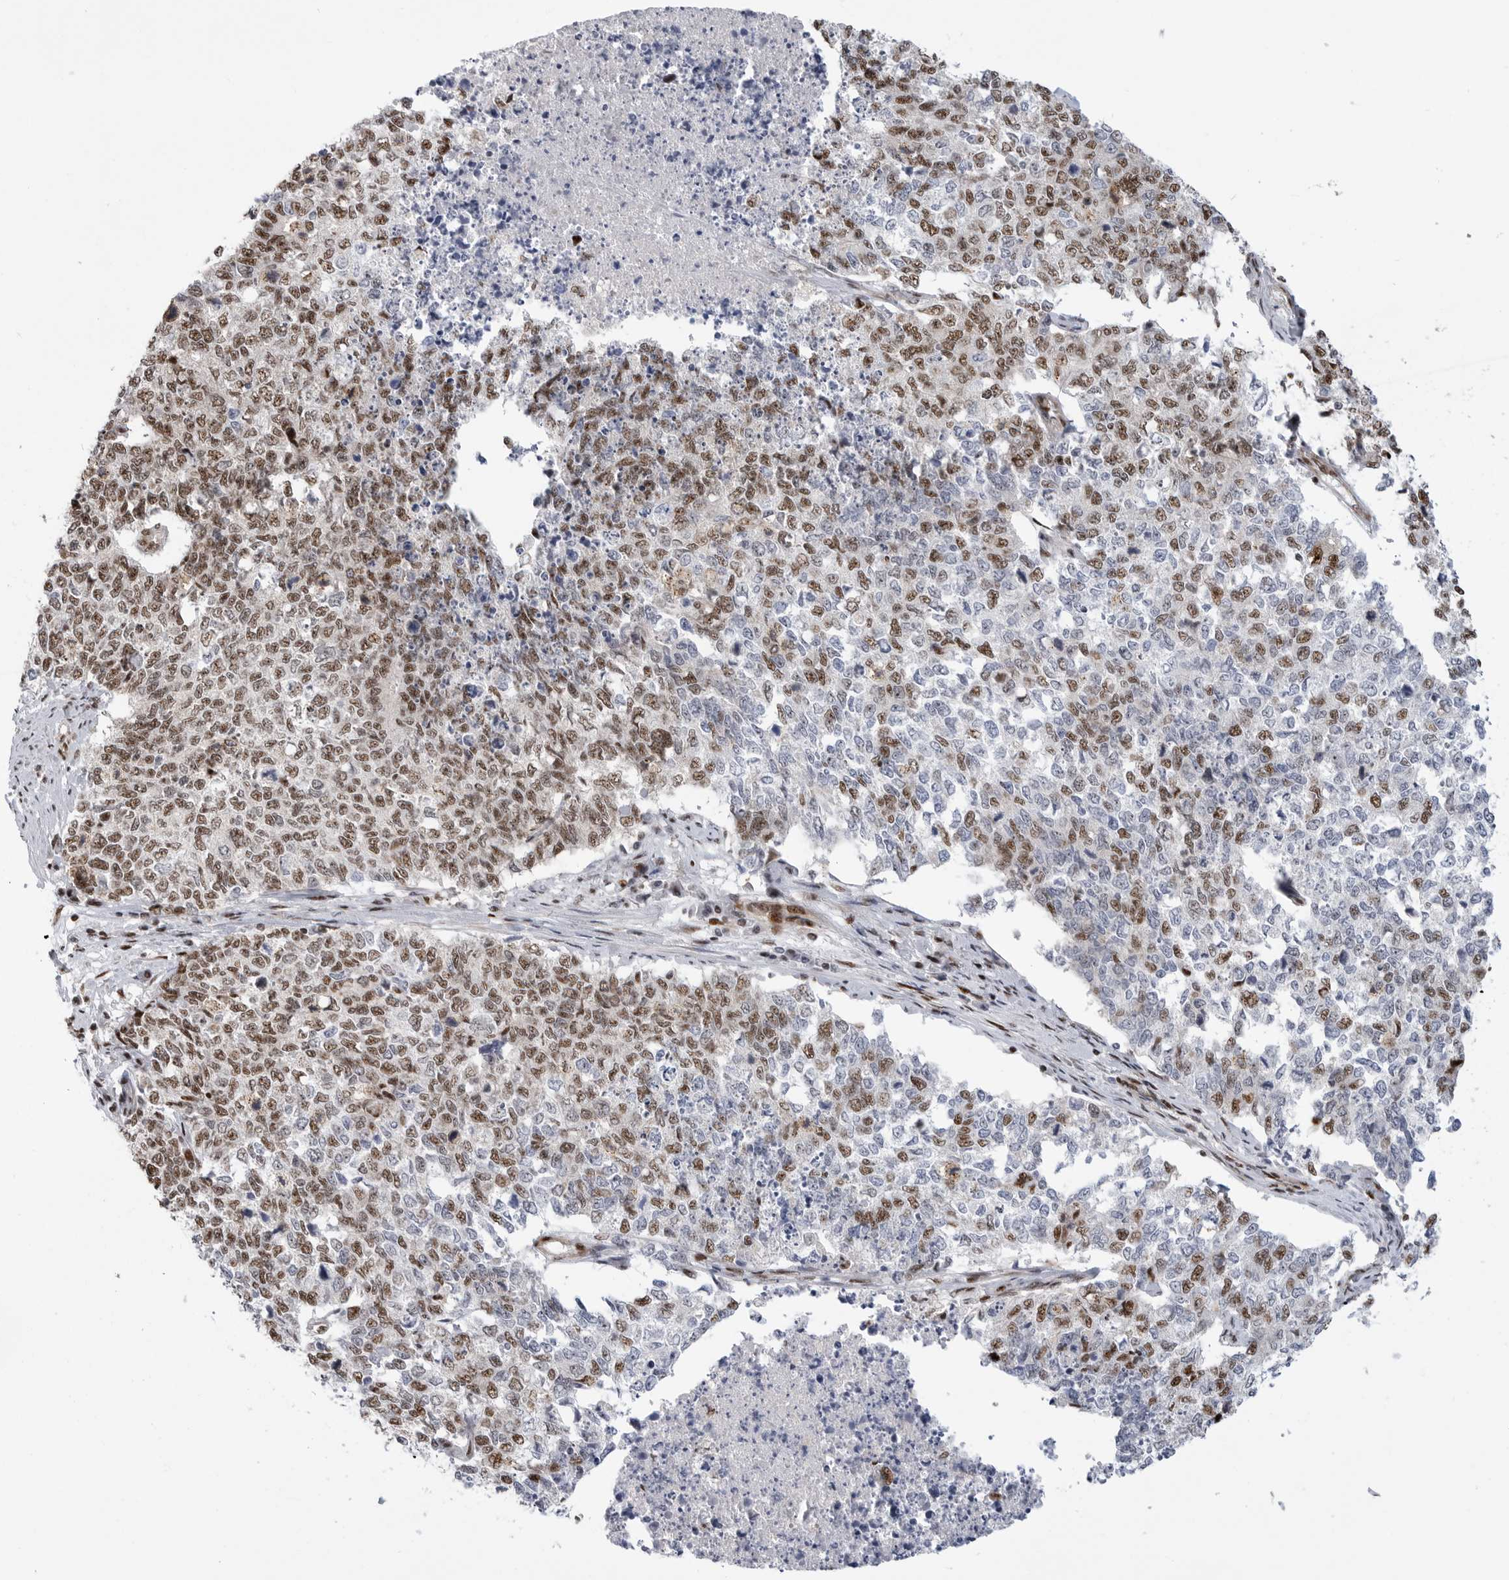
{"staining": {"intensity": "moderate", "quantity": ">75%", "location": "nuclear"}, "tissue": "cervical cancer", "cell_type": "Tumor cells", "image_type": "cancer", "snomed": [{"axis": "morphology", "description": "Squamous cell carcinoma, NOS"}, {"axis": "topography", "description": "Cervix"}], "caption": "A brown stain highlights moderate nuclear staining of a protein in squamous cell carcinoma (cervical) tumor cells.", "gene": "GPATCH2", "patient": {"sex": "female", "age": 63}}